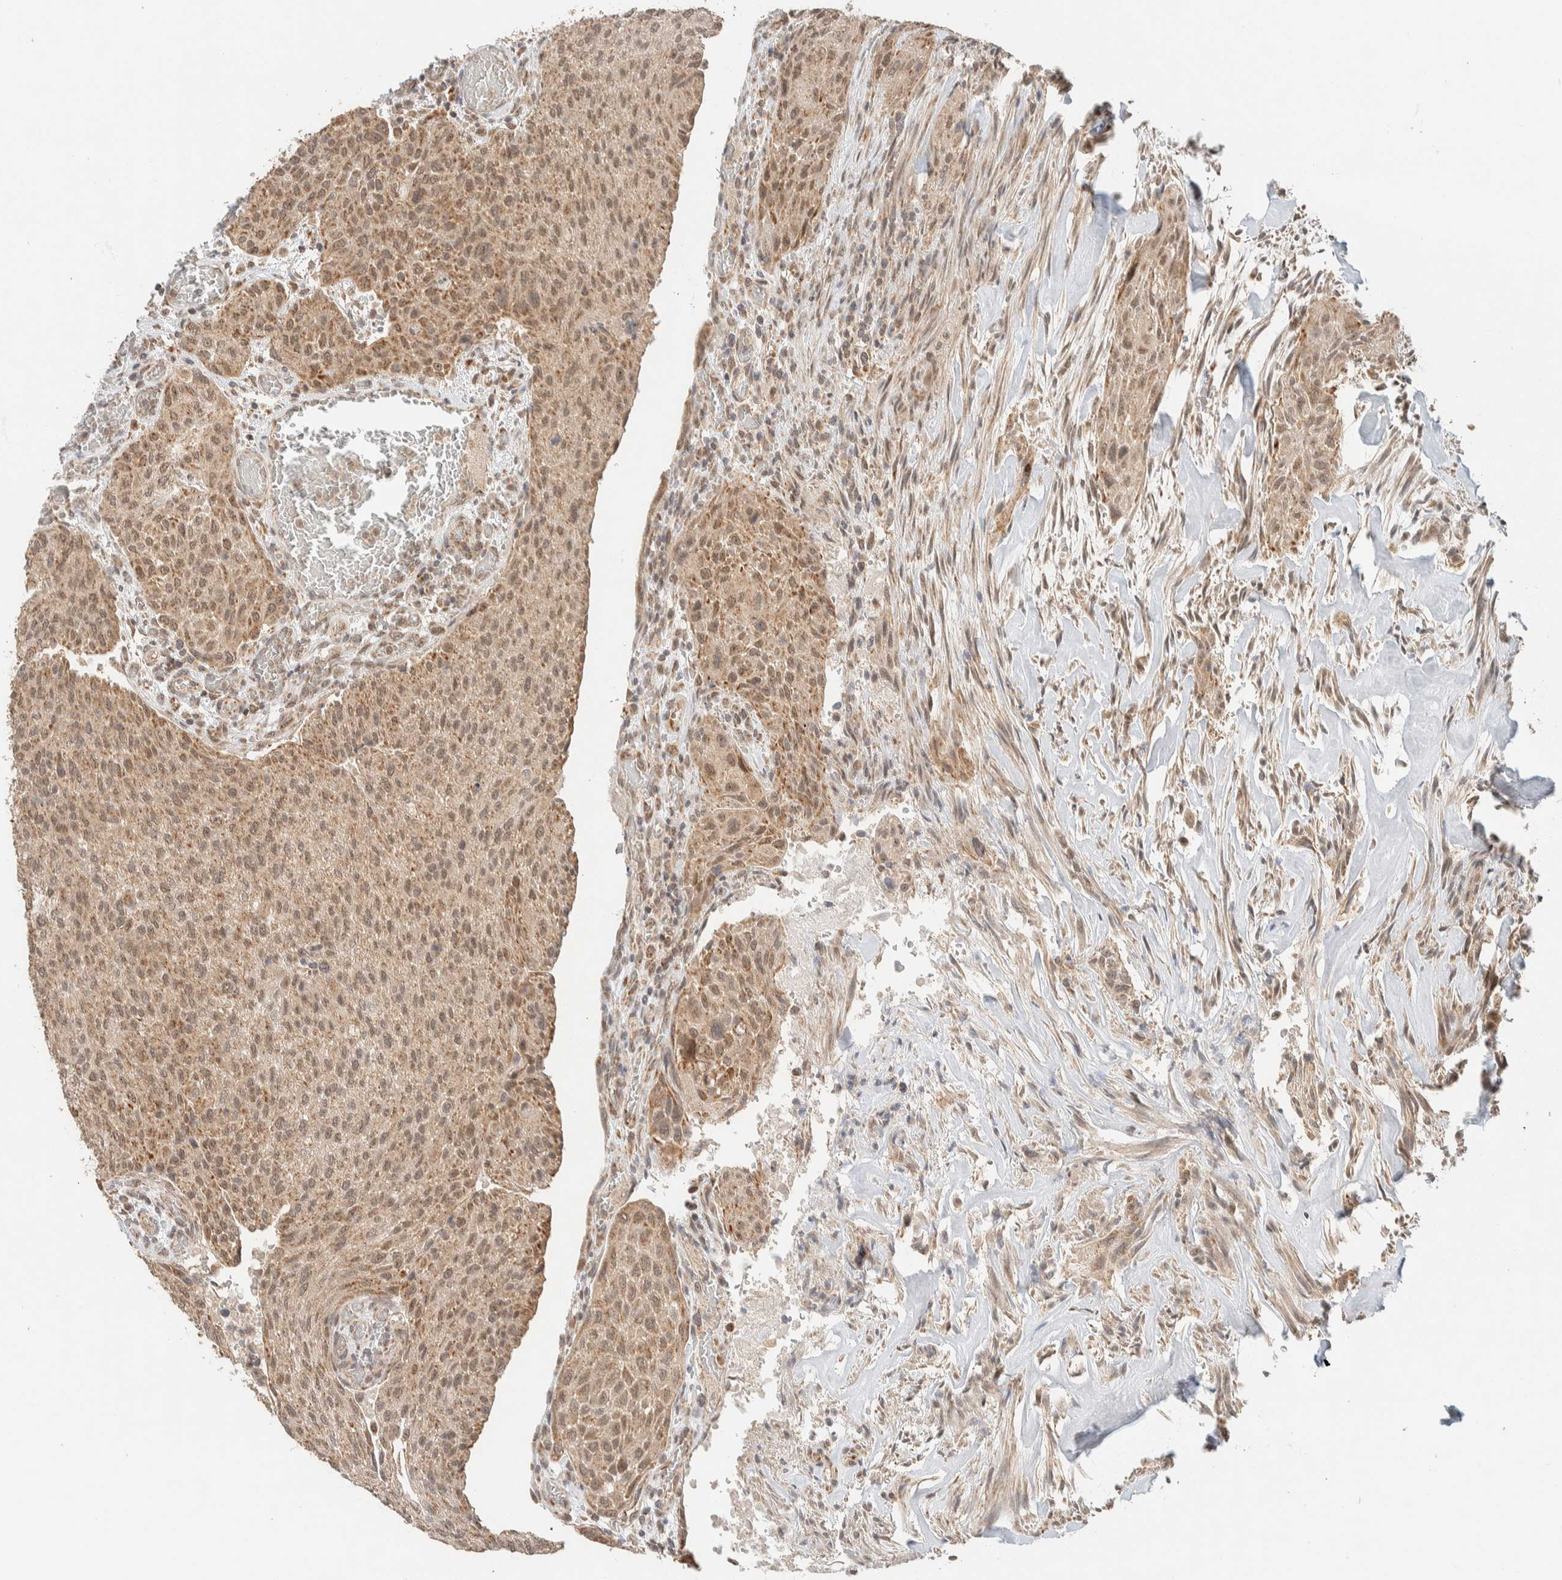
{"staining": {"intensity": "moderate", "quantity": ">75%", "location": "cytoplasmic/membranous"}, "tissue": "urothelial cancer", "cell_type": "Tumor cells", "image_type": "cancer", "snomed": [{"axis": "morphology", "description": "Urothelial carcinoma, Low grade"}, {"axis": "morphology", "description": "Urothelial carcinoma, High grade"}, {"axis": "topography", "description": "Urinary bladder"}], "caption": "Urothelial carcinoma (low-grade) tissue displays moderate cytoplasmic/membranous staining in approximately >75% of tumor cells", "gene": "MRPL41", "patient": {"sex": "male", "age": 35}}